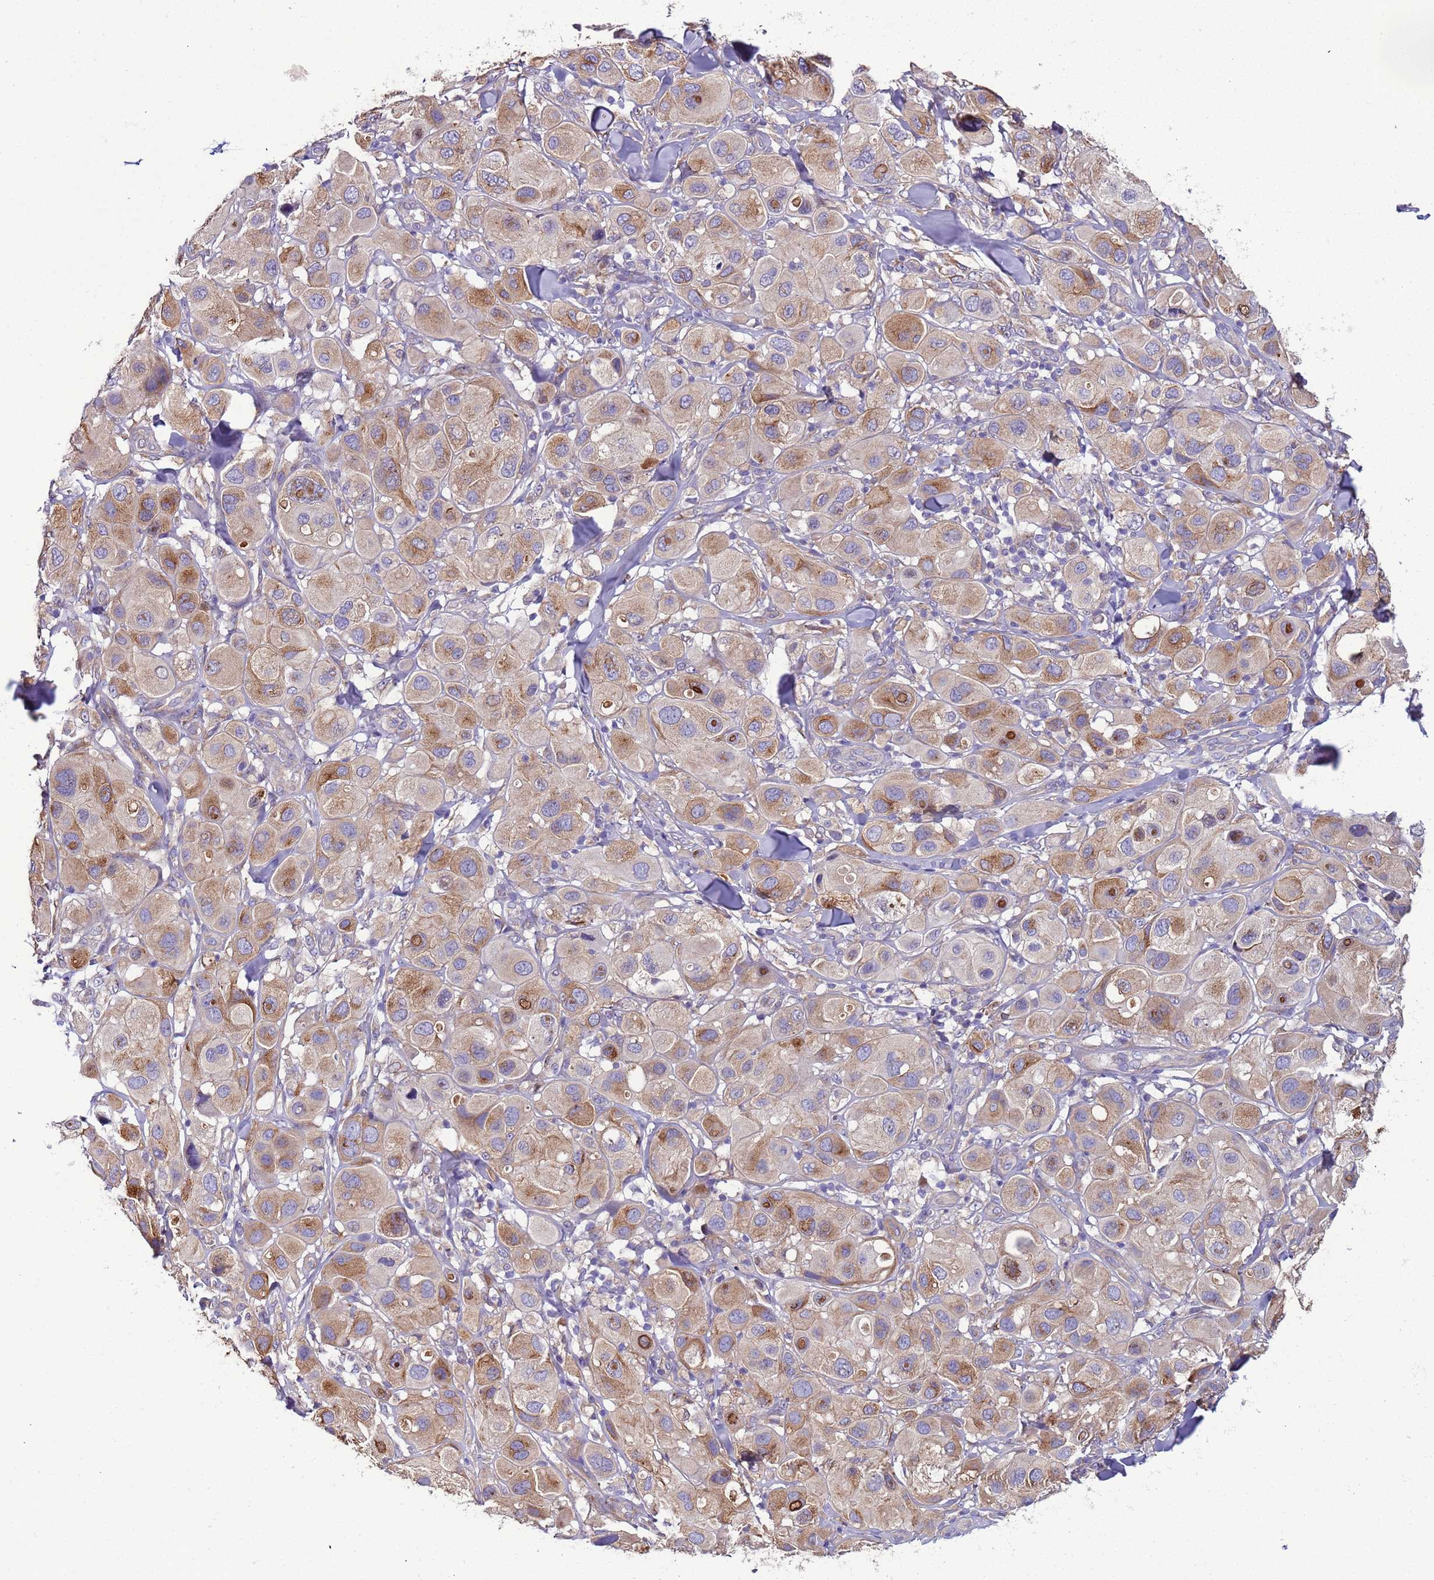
{"staining": {"intensity": "moderate", "quantity": "25%-75%", "location": "cytoplasmic/membranous"}, "tissue": "melanoma", "cell_type": "Tumor cells", "image_type": "cancer", "snomed": [{"axis": "morphology", "description": "Malignant melanoma, Metastatic site"}, {"axis": "topography", "description": "Skin"}], "caption": "A brown stain shows moderate cytoplasmic/membranous positivity of a protein in malignant melanoma (metastatic site) tumor cells.", "gene": "PAQR7", "patient": {"sex": "male", "age": 41}}